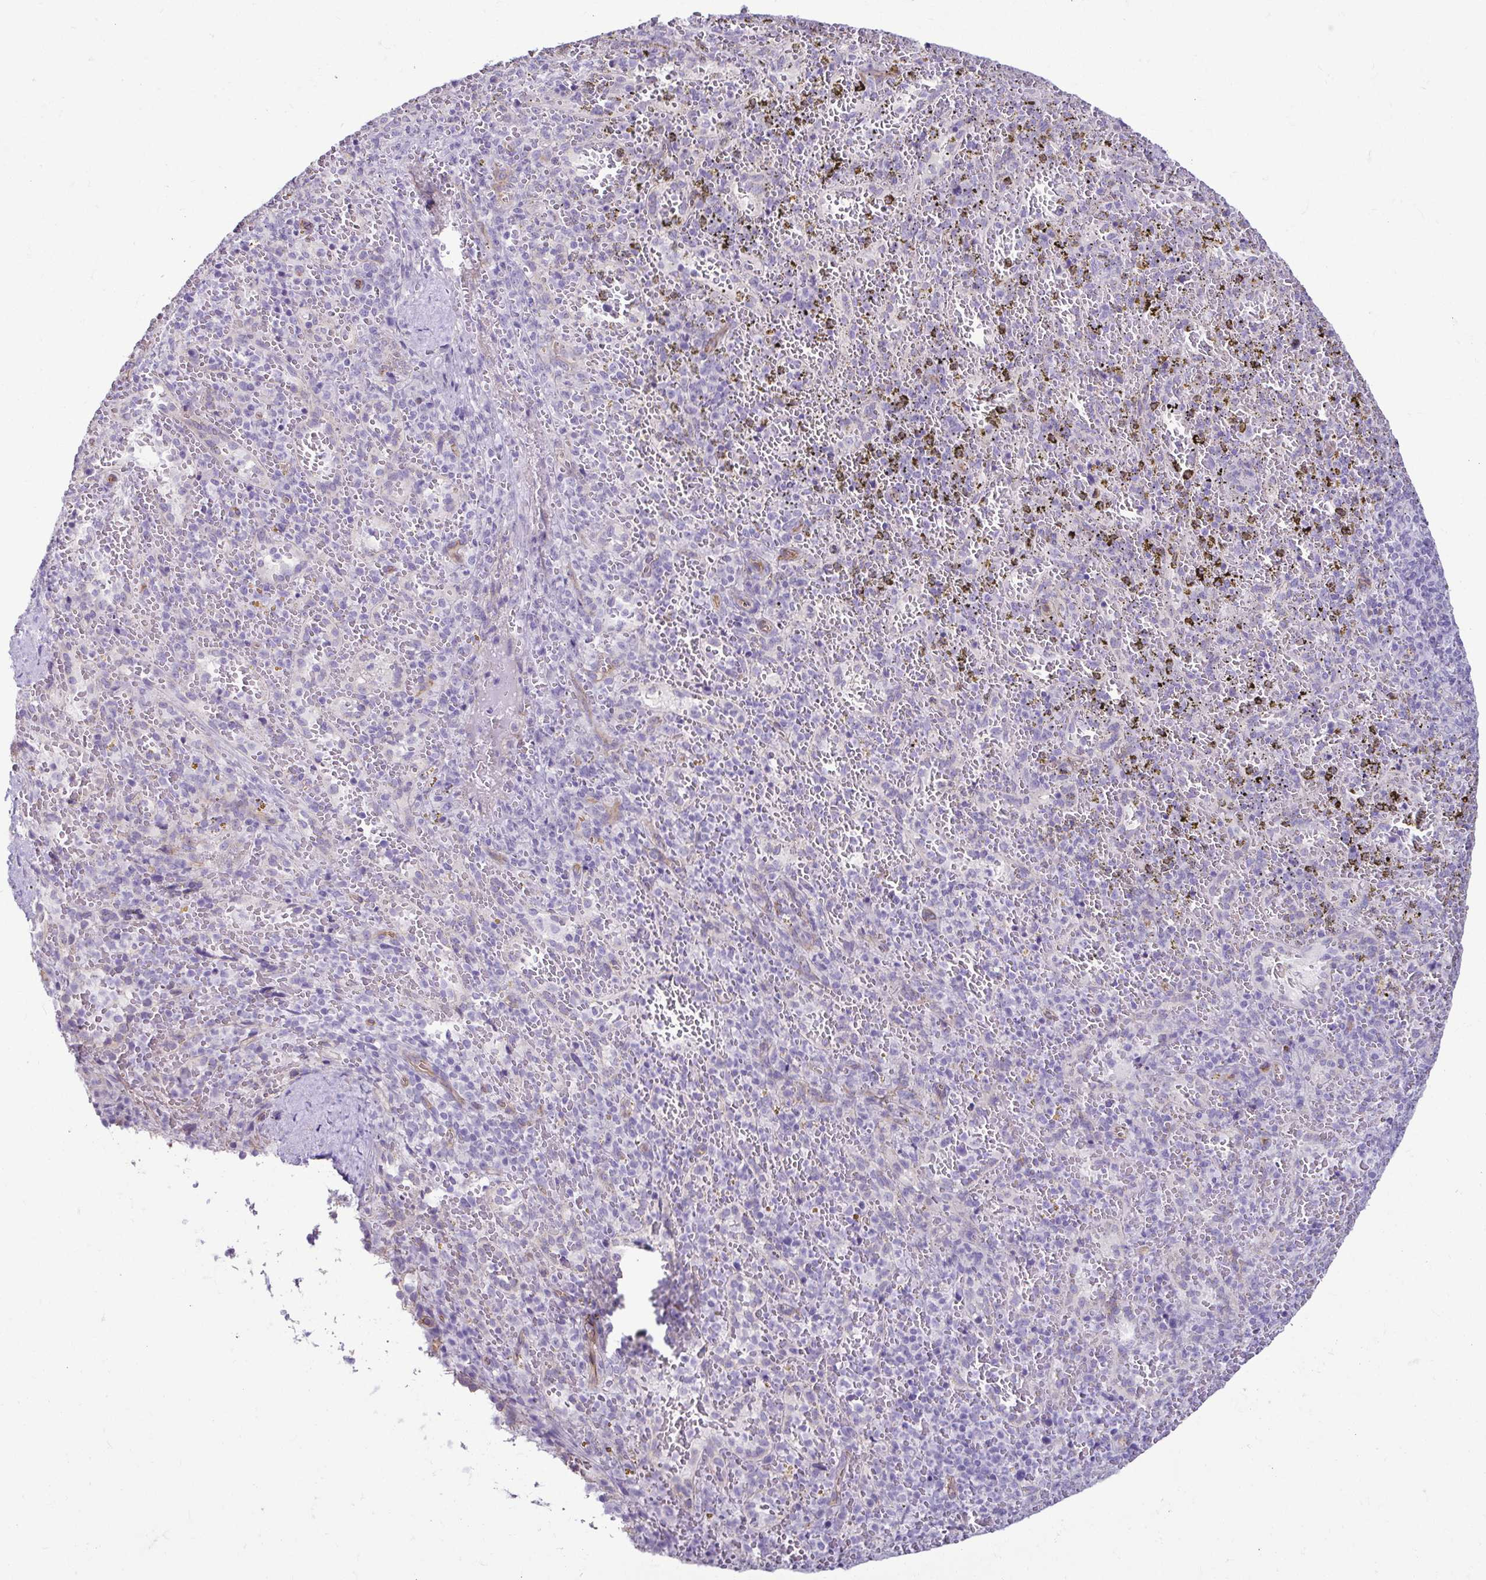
{"staining": {"intensity": "negative", "quantity": "none", "location": "none"}, "tissue": "spleen", "cell_type": "Cells in red pulp", "image_type": "normal", "snomed": [{"axis": "morphology", "description": "Normal tissue, NOS"}, {"axis": "topography", "description": "Spleen"}], "caption": "IHC photomicrograph of benign spleen stained for a protein (brown), which displays no staining in cells in red pulp.", "gene": "CASP14", "patient": {"sex": "female", "age": 50}}